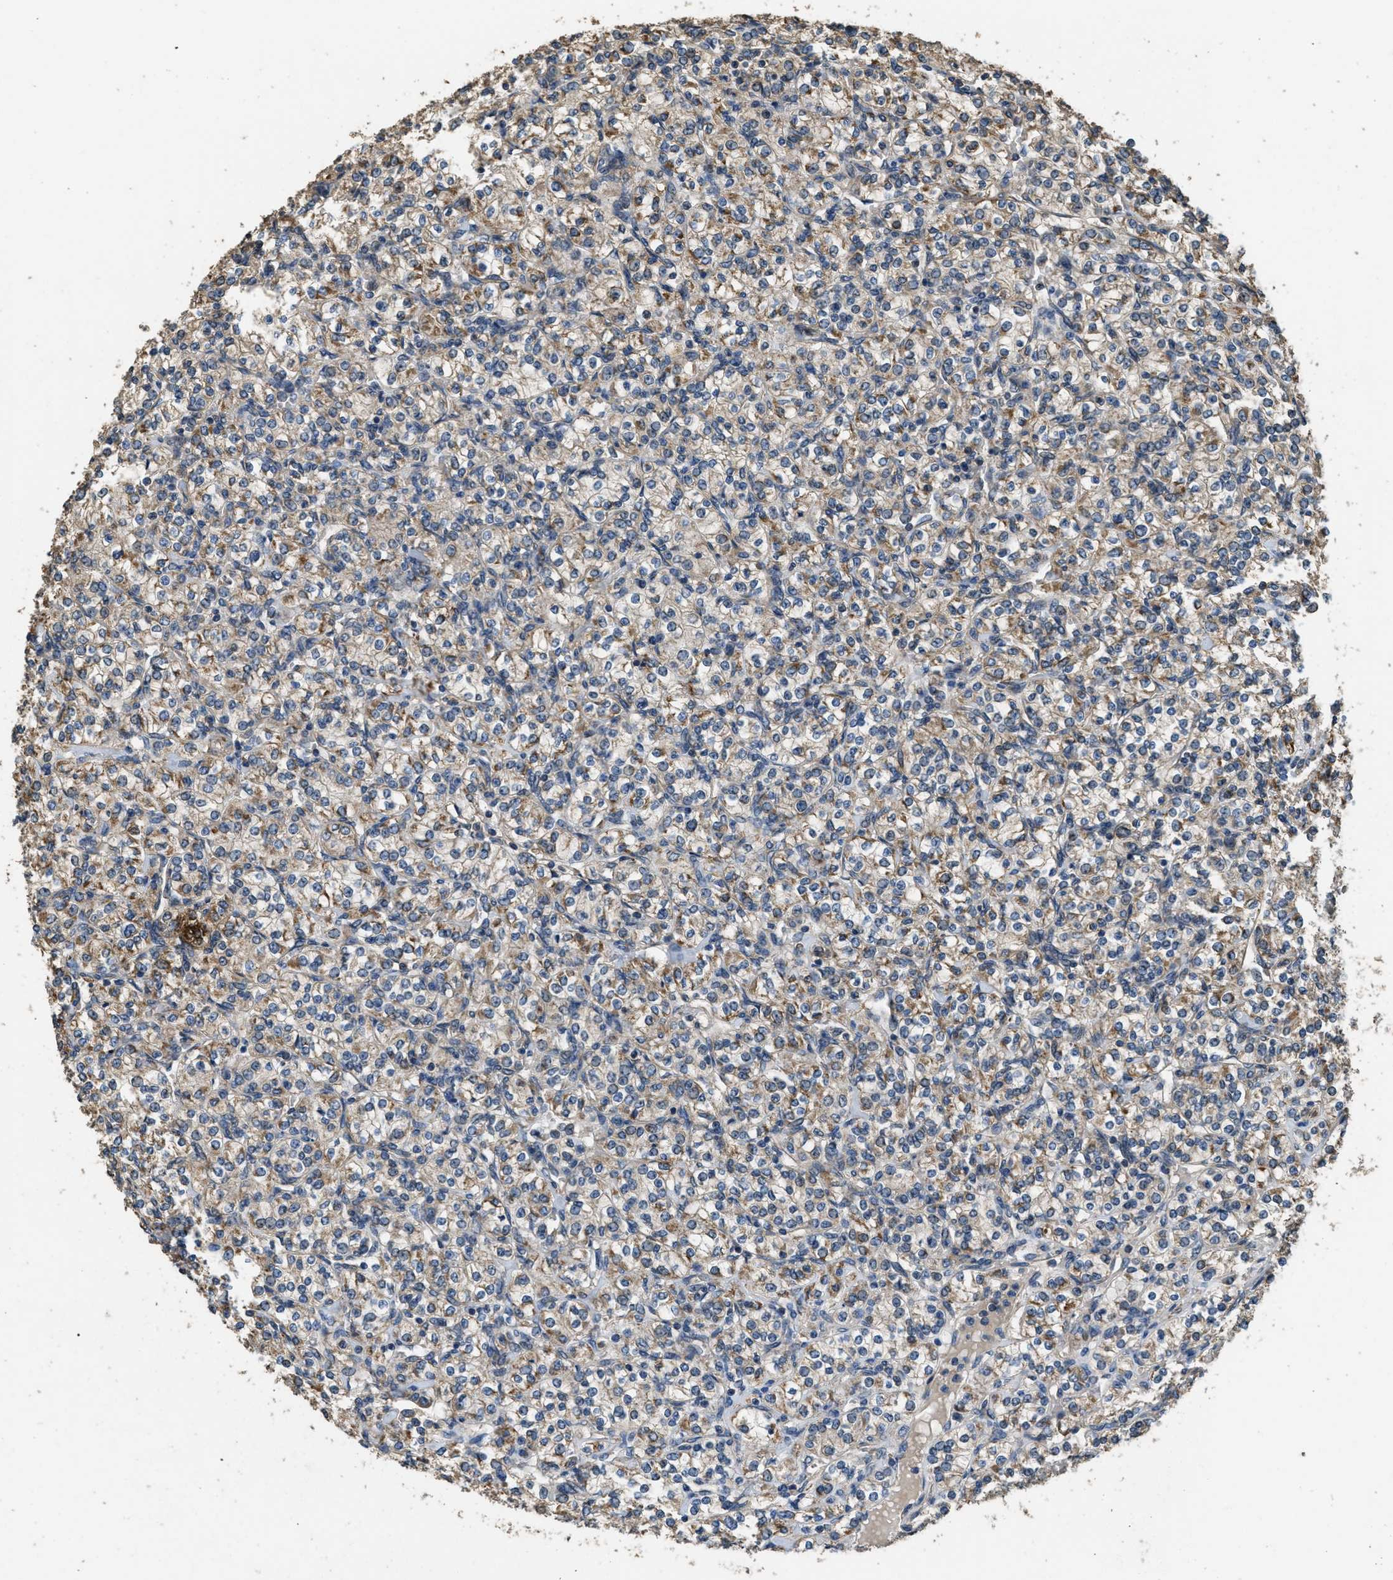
{"staining": {"intensity": "moderate", "quantity": ">75%", "location": "cytoplasmic/membranous"}, "tissue": "renal cancer", "cell_type": "Tumor cells", "image_type": "cancer", "snomed": [{"axis": "morphology", "description": "Adenocarcinoma, NOS"}, {"axis": "topography", "description": "Kidney"}], "caption": "The image demonstrates immunohistochemical staining of renal cancer. There is moderate cytoplasmic/membranous staining is present in approximately >75% of tumor cells.", "gene": "THBS2", "patient": {"sex": "male", "age": 77}}